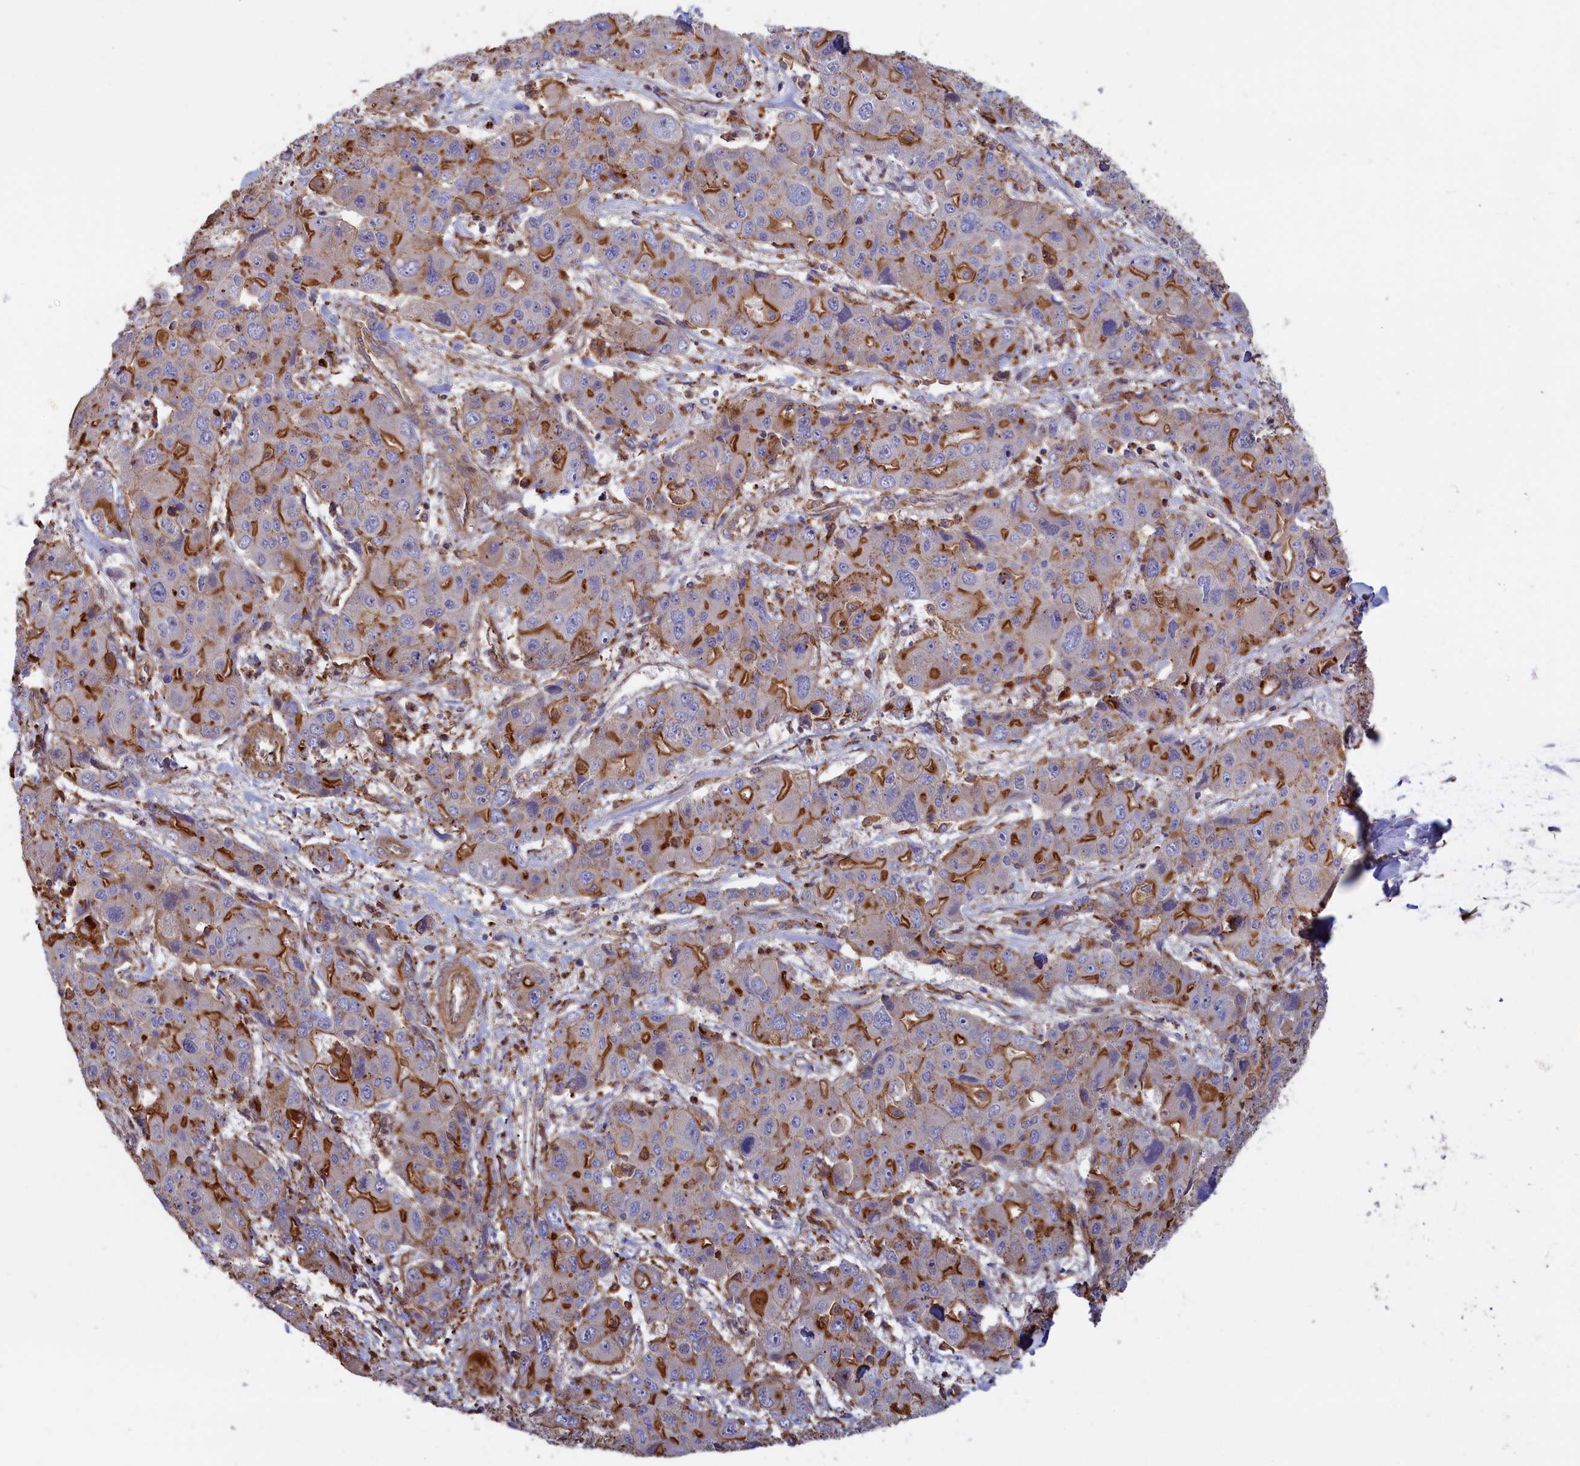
{"staining": {"intensity": "moderate", "quantity": "25%-75%", "location": "cytoplasmic/membranous"}, "tissue": "liver cancer", "cell_type": "Tumor cells", "image_type": "cancer", "snomed": [{"axis": "morphology", "description": "Cholangiocarcinoma"}, {"axis": "topography", "description": "Liver"}], "caption": "This is a histology image of IHC staining of liver cholangiocarcinoma, which shows moderate positivity in the cytoplasmic/membranous of tumor cells.", "gene": "ANKRD27", "patient": {"sex": "male", "age": 67}}